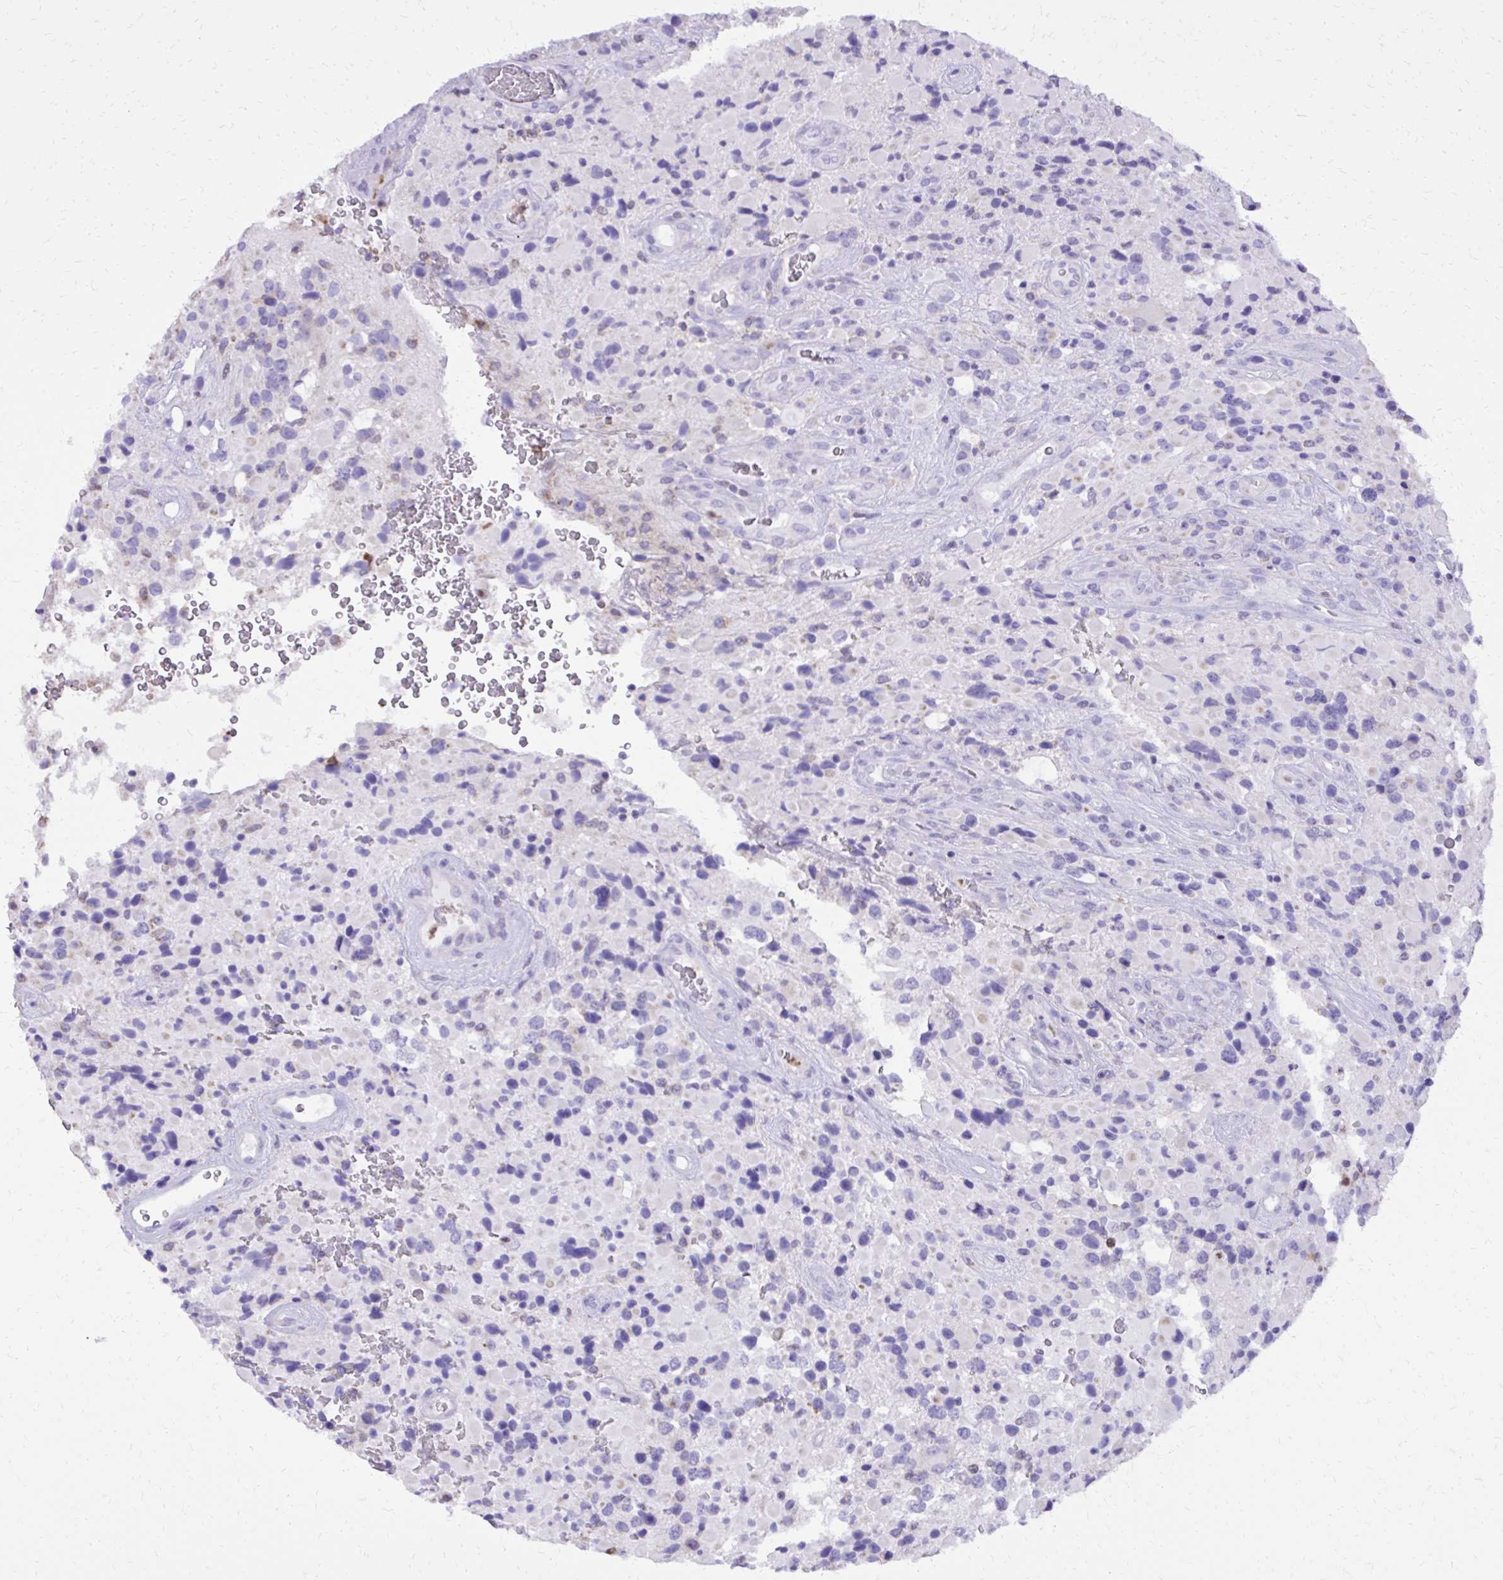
{"staining": {"intensity": "negative", "quantity": "none", "location": "none"}, "tissue": "glioma", "cell_type": "Tumor cells", "image_type": "cancer", "snomed": [{"axis": "morphology", "description": "Glioma, malignant, High grade"}, {"axis": "topography", "description": "Brain"}], "caption": "Image shows no protein positivity in tumor cells of malignant high-grade glioma tissue.", "gene": "CAT", "patient": {"sex": "female", "age": 40}}